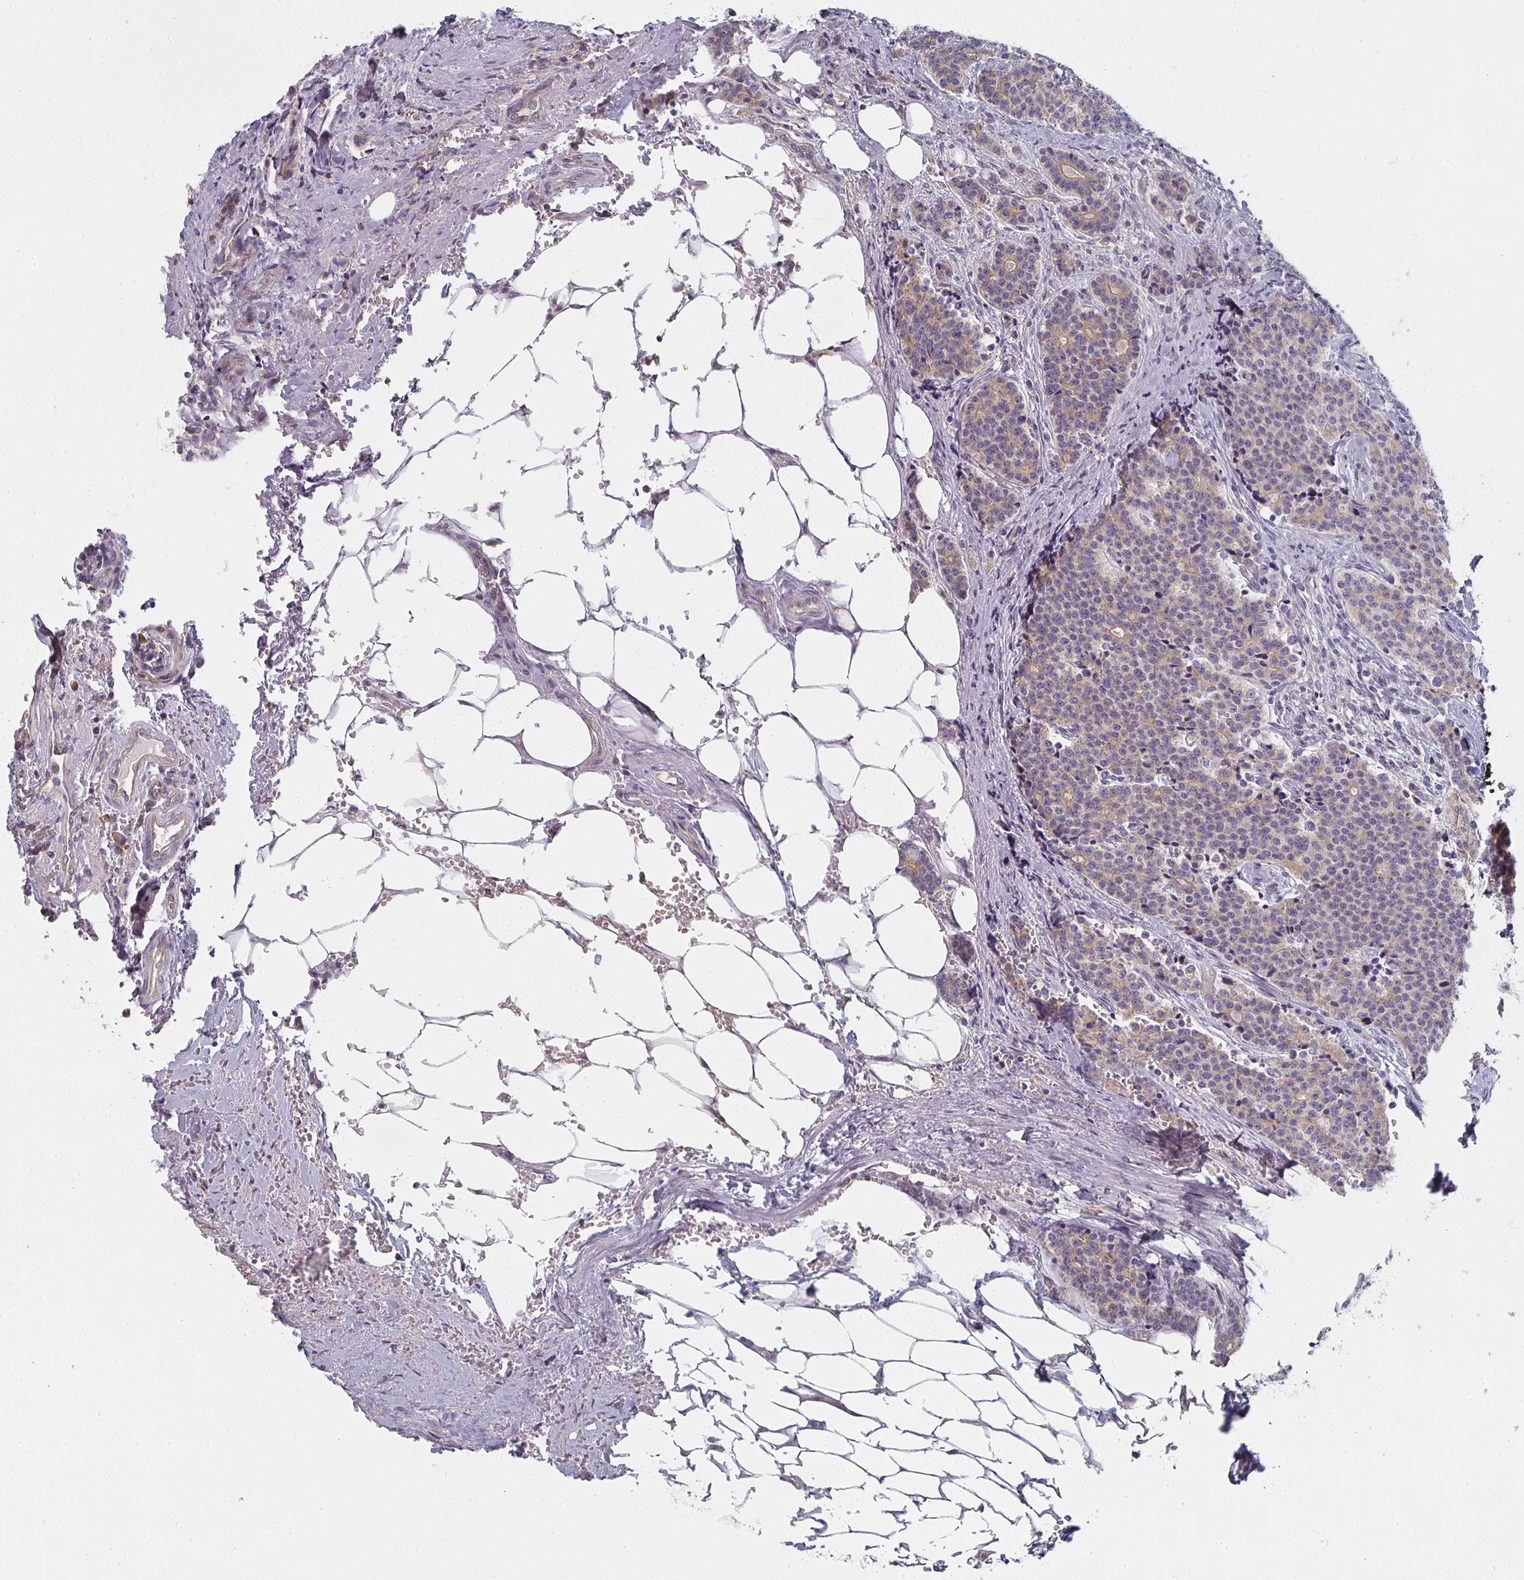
{"staining": {"intensity": "weak", "quantity": "25%-75%", "location": "cytoplasmic/membranous"}, "tissue": "carcinoid", "cell_type": "Tumor cells", "image_type": "cancer", "snomed": [{"axis": "morphology", "description": "Carcinoid, malignant, NOS"}, {"axis": "topography", "description": "Small intestine"}], "caption": "Weak cytoplasmic/membranous positivity is appreciated in approximately 25%-75% of tumor cells in malignant carcinoid. (Stains: DAB (3,3'-diaminobenzidine) in brown, nuclei in blue, Microscopy: brightfield microscopy at high magnification).", "gene": "CTHRC1", "patient": {"sex": "female", "age": 73}}